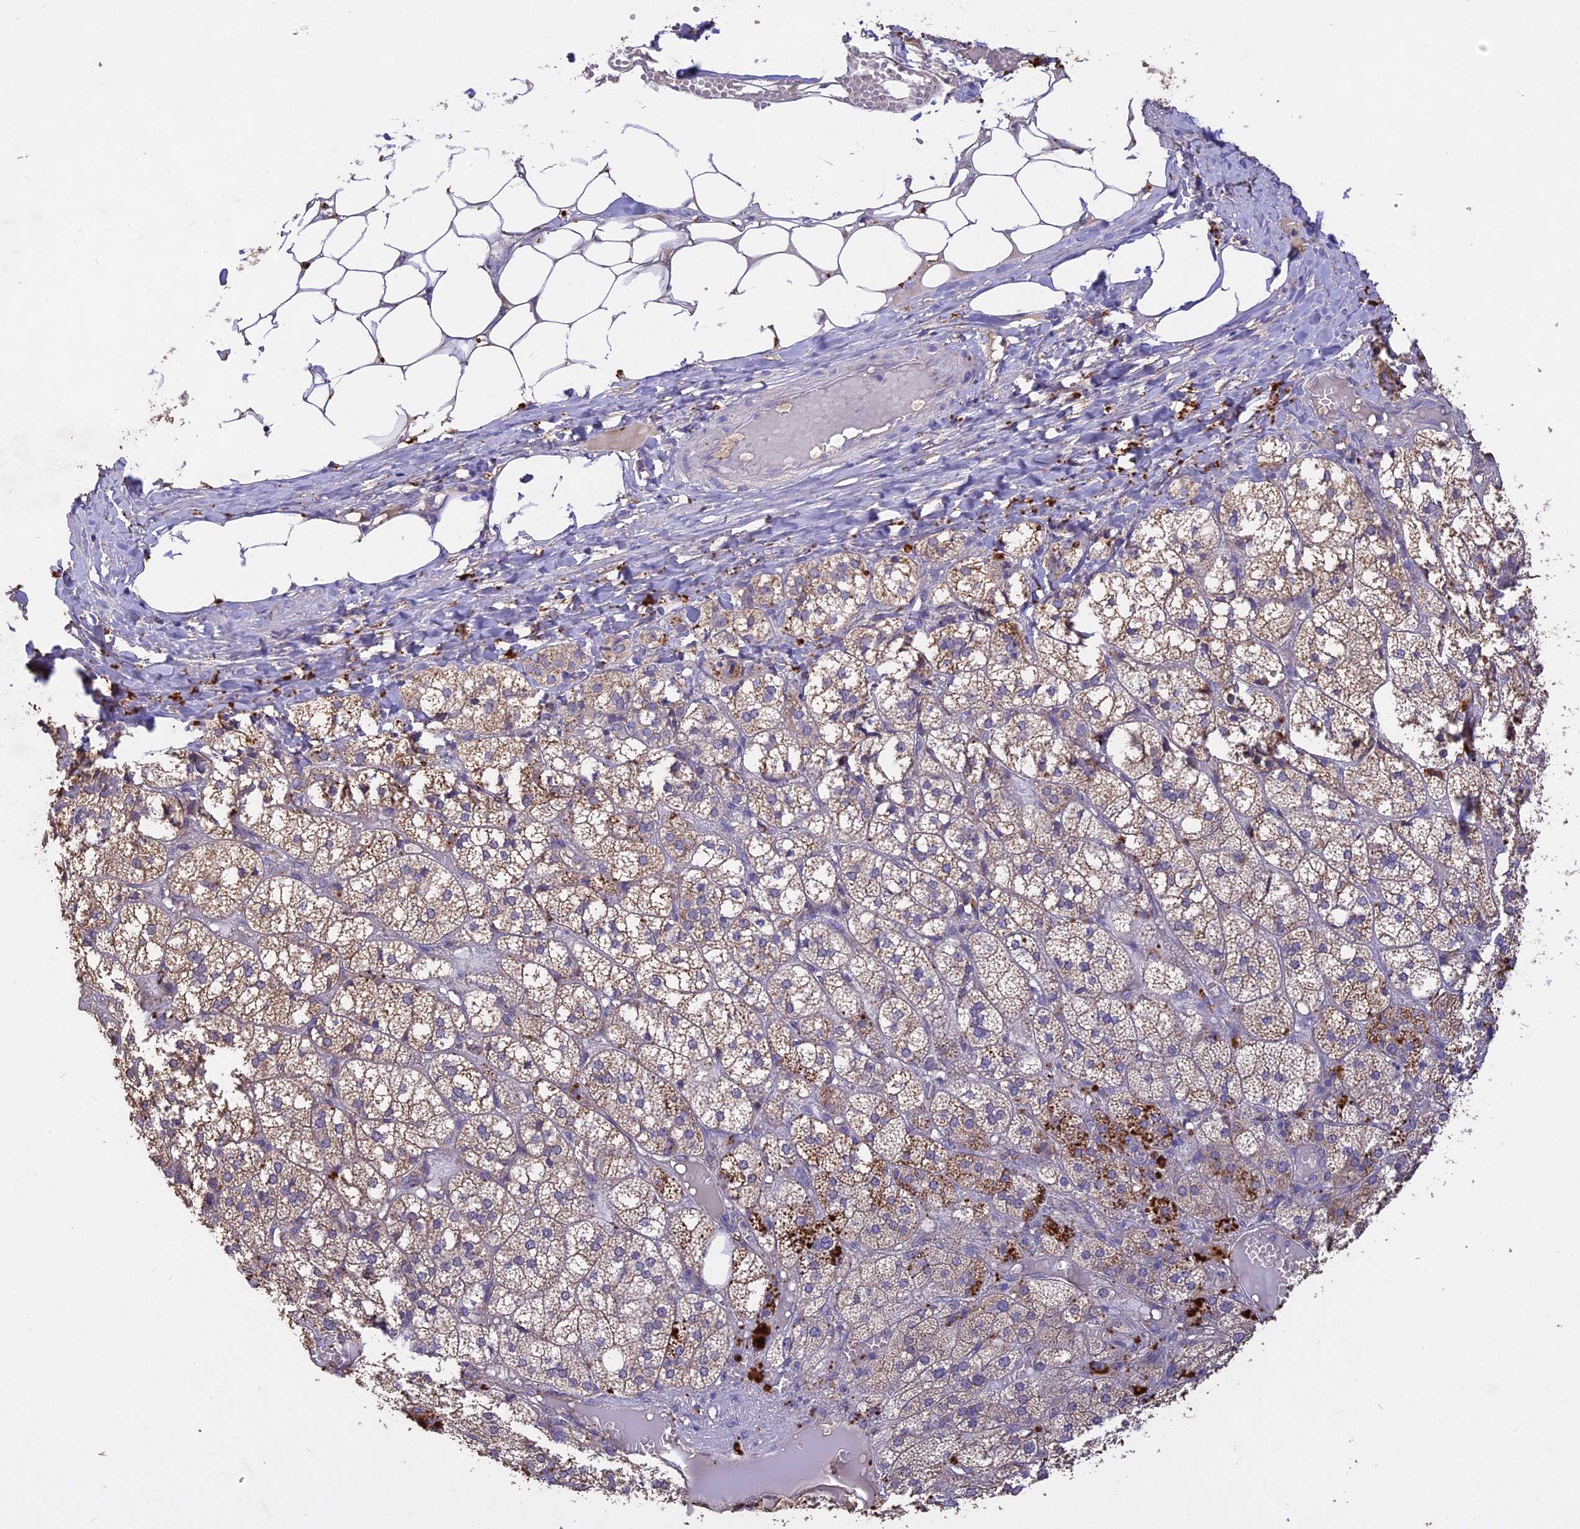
{"staining": {"intensity": "weak", "quantity": "25%-75%", "location": "cytoplasmic/membranous"}, "tissue": "adrenal gland", "cell_type": "Glandular cells", "image_type": "normal", "snomed": [{"axis": "morphology", "description": "Normal tissue, NOS"}, {"axis": "topography", "description": "Adrenal gland"}], "caption": "Glandular cells exhibit low levels of weak cytoplasmic/membranous staining in about 25%-75% of cells in normal adrenal gland.", "gene": "SLC26A4", "patient": {"sex": "female", "age": 61}}